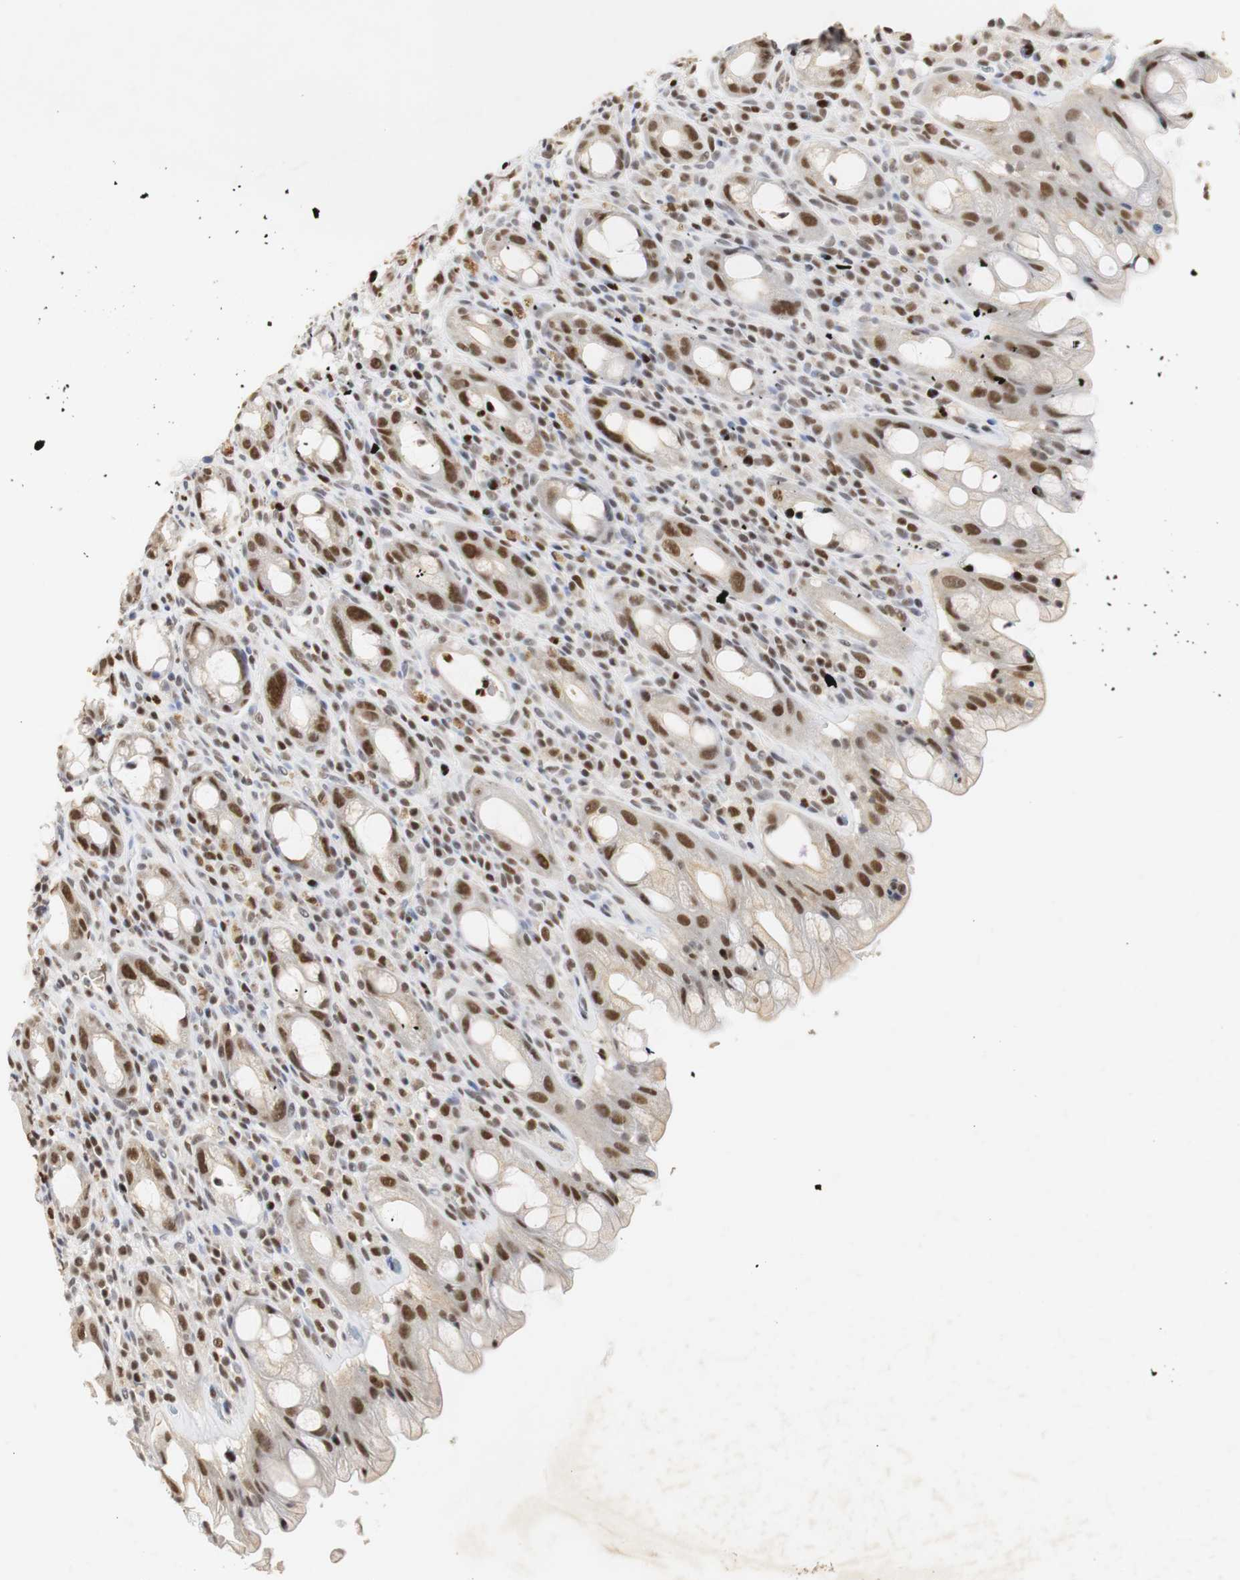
{"staining": {"intensity": "strong", "quantity": ">75%", "location": "nuclear"}, "tissue": "rectum", "cell_type": "Glandular cells", "image_type": "normal", "snomed": [{"axis": "morphology", "description": "Normal tissue, NOS"}, {"axis": "topography", "description": "Rectum"}], "caption": "A photomicrograph showing strong nuclear staining in about >75% of glandular cells in unremarkable rectum, as visualized by brown immunohistochemical staining.", "gene": "ZFC3H1", "patient": {"sex": "male", "age": 44}}